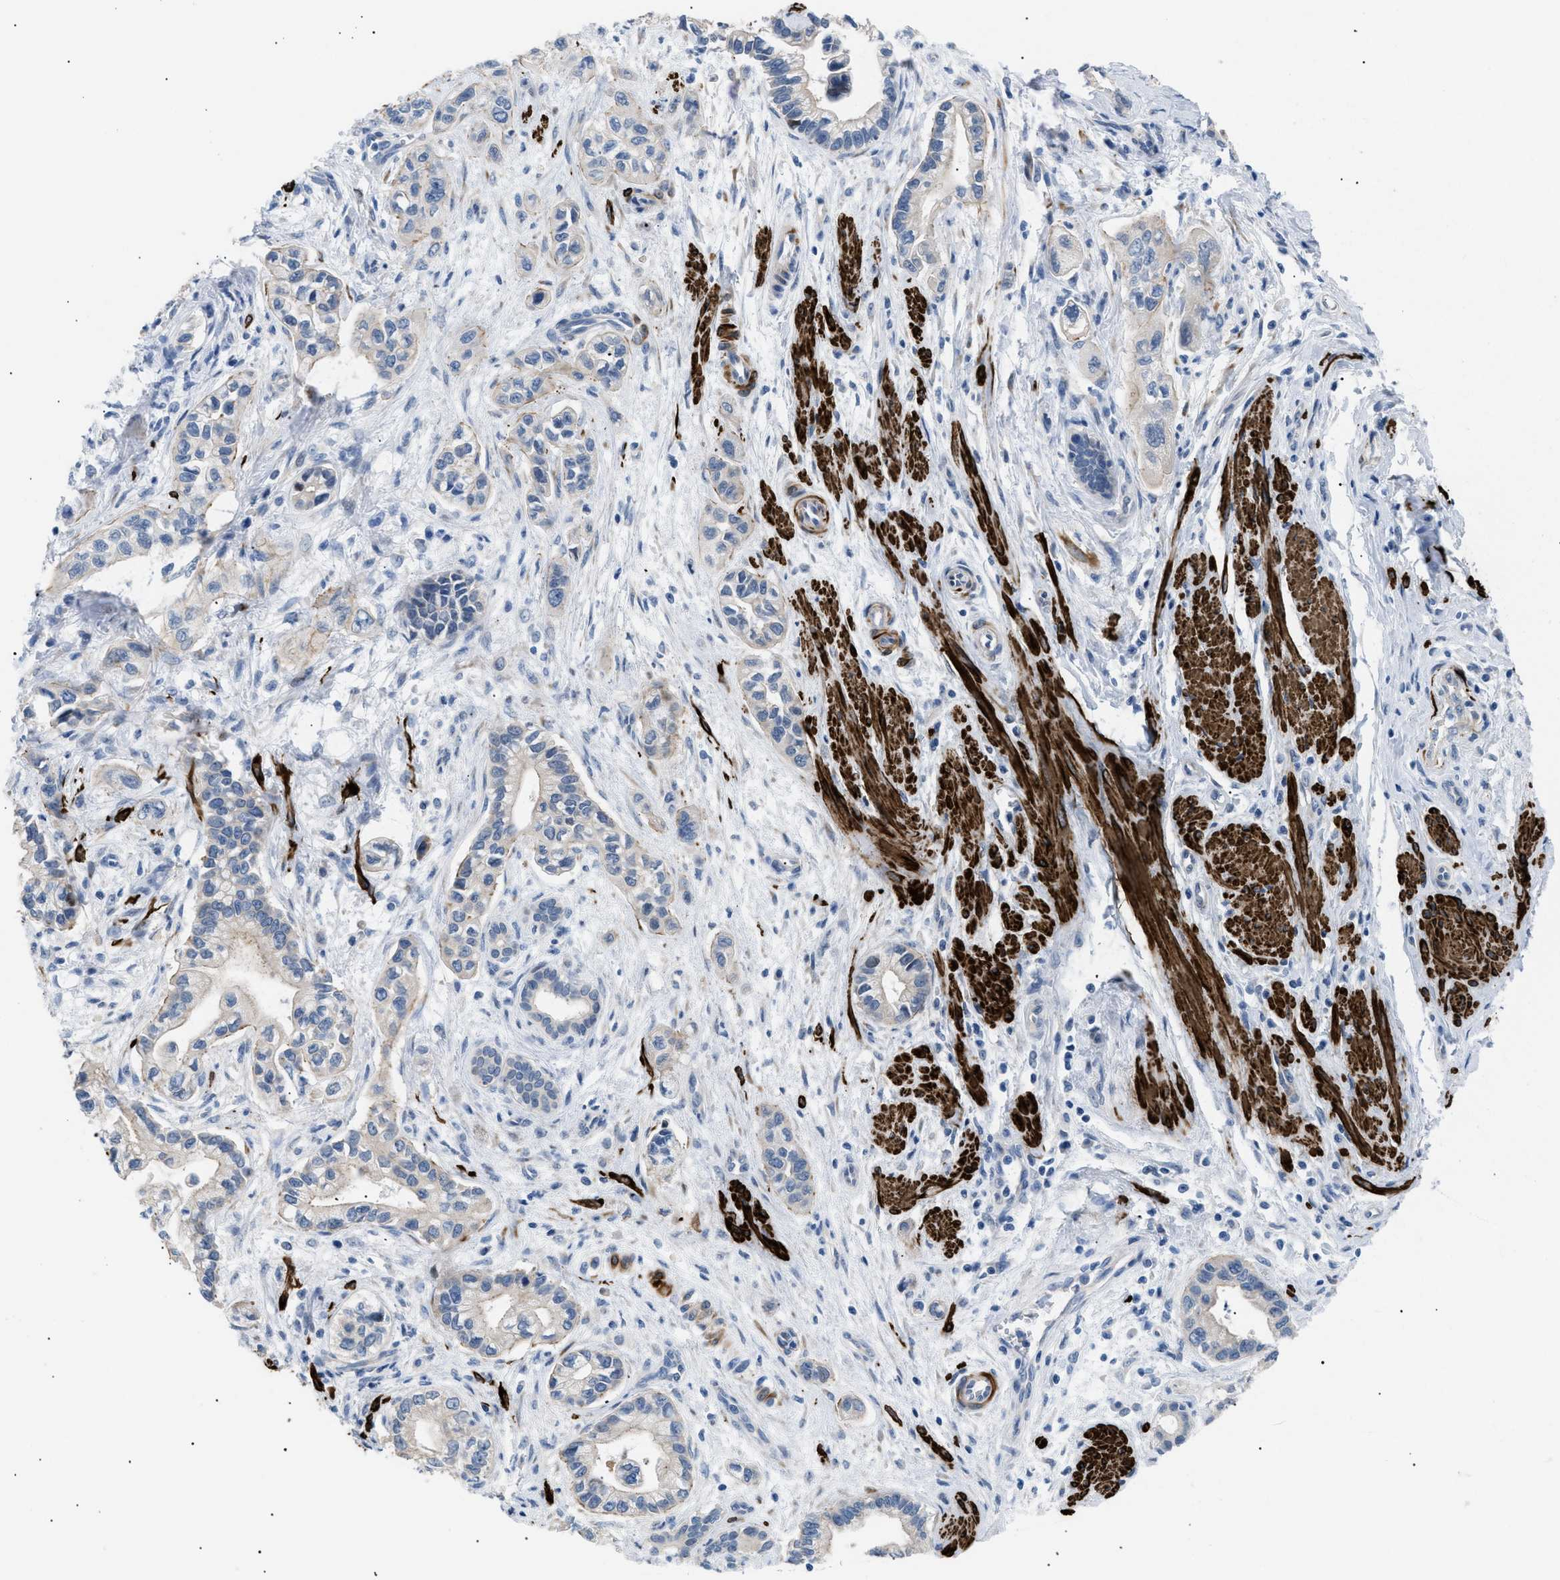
{"staining": {"intensity": "negative", "quantity": "none", "location": "none"}, "tissue": "pancreatic cancer", "cell_type": "Tumor cells", "image_type": "cancer", "snomed": [{"axis": "morphology", "description": "Adenocarcinoma, NOS"}, {"axis": "topography", "description": "Pancreas"}], "caption": "A high-resolution micrograph shows immunohistochemistry (IHC) staining of pancreatic cancer (adenocarcinoma), which displays no significant staining in tumor cells.", "gene": "ICA1", "patient": {"sex": "male", "age": 74}}